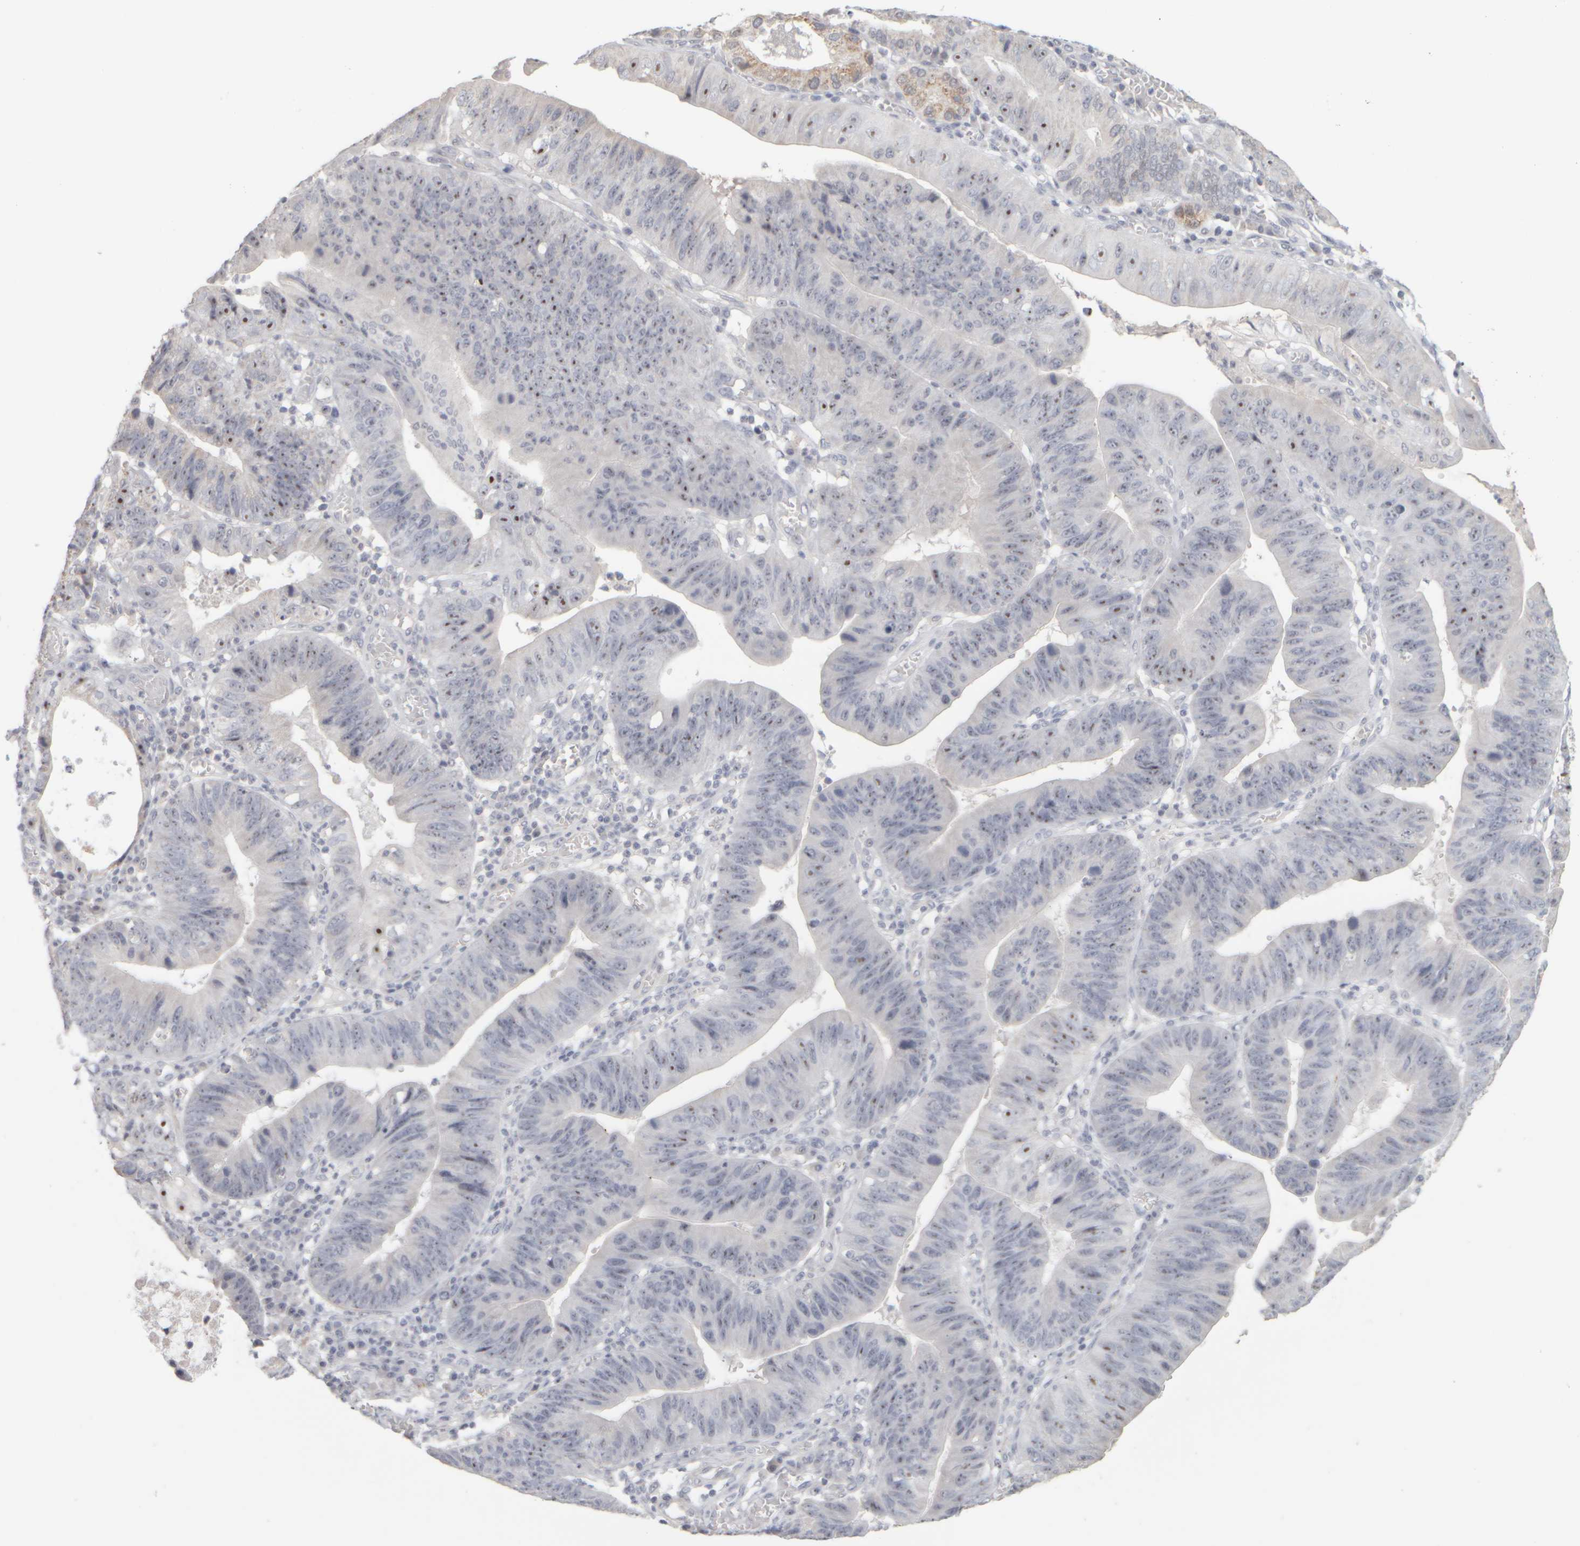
{"staining": {"intensity": "strong", "quantity": "25%-75%", "location": "nuclear"}, "tissue": "stomach cancer", "cell_type": "Tumor cells", "image_type": "cancer", "snomed": [{"axis": "morphology", "description": "Adenocarcinoma, NOS"}, {"axis": "topography", "description": "Stomach"}], "caption": "A brown stain shows strong nuclear staining of a protein in human stomach adenocarcinoma tumor cells. (brown staining indicates protein expression, while blue staining denotes nuclei).", "gene": "DCXR", "patient": {"sex": "male", "age": 59}}